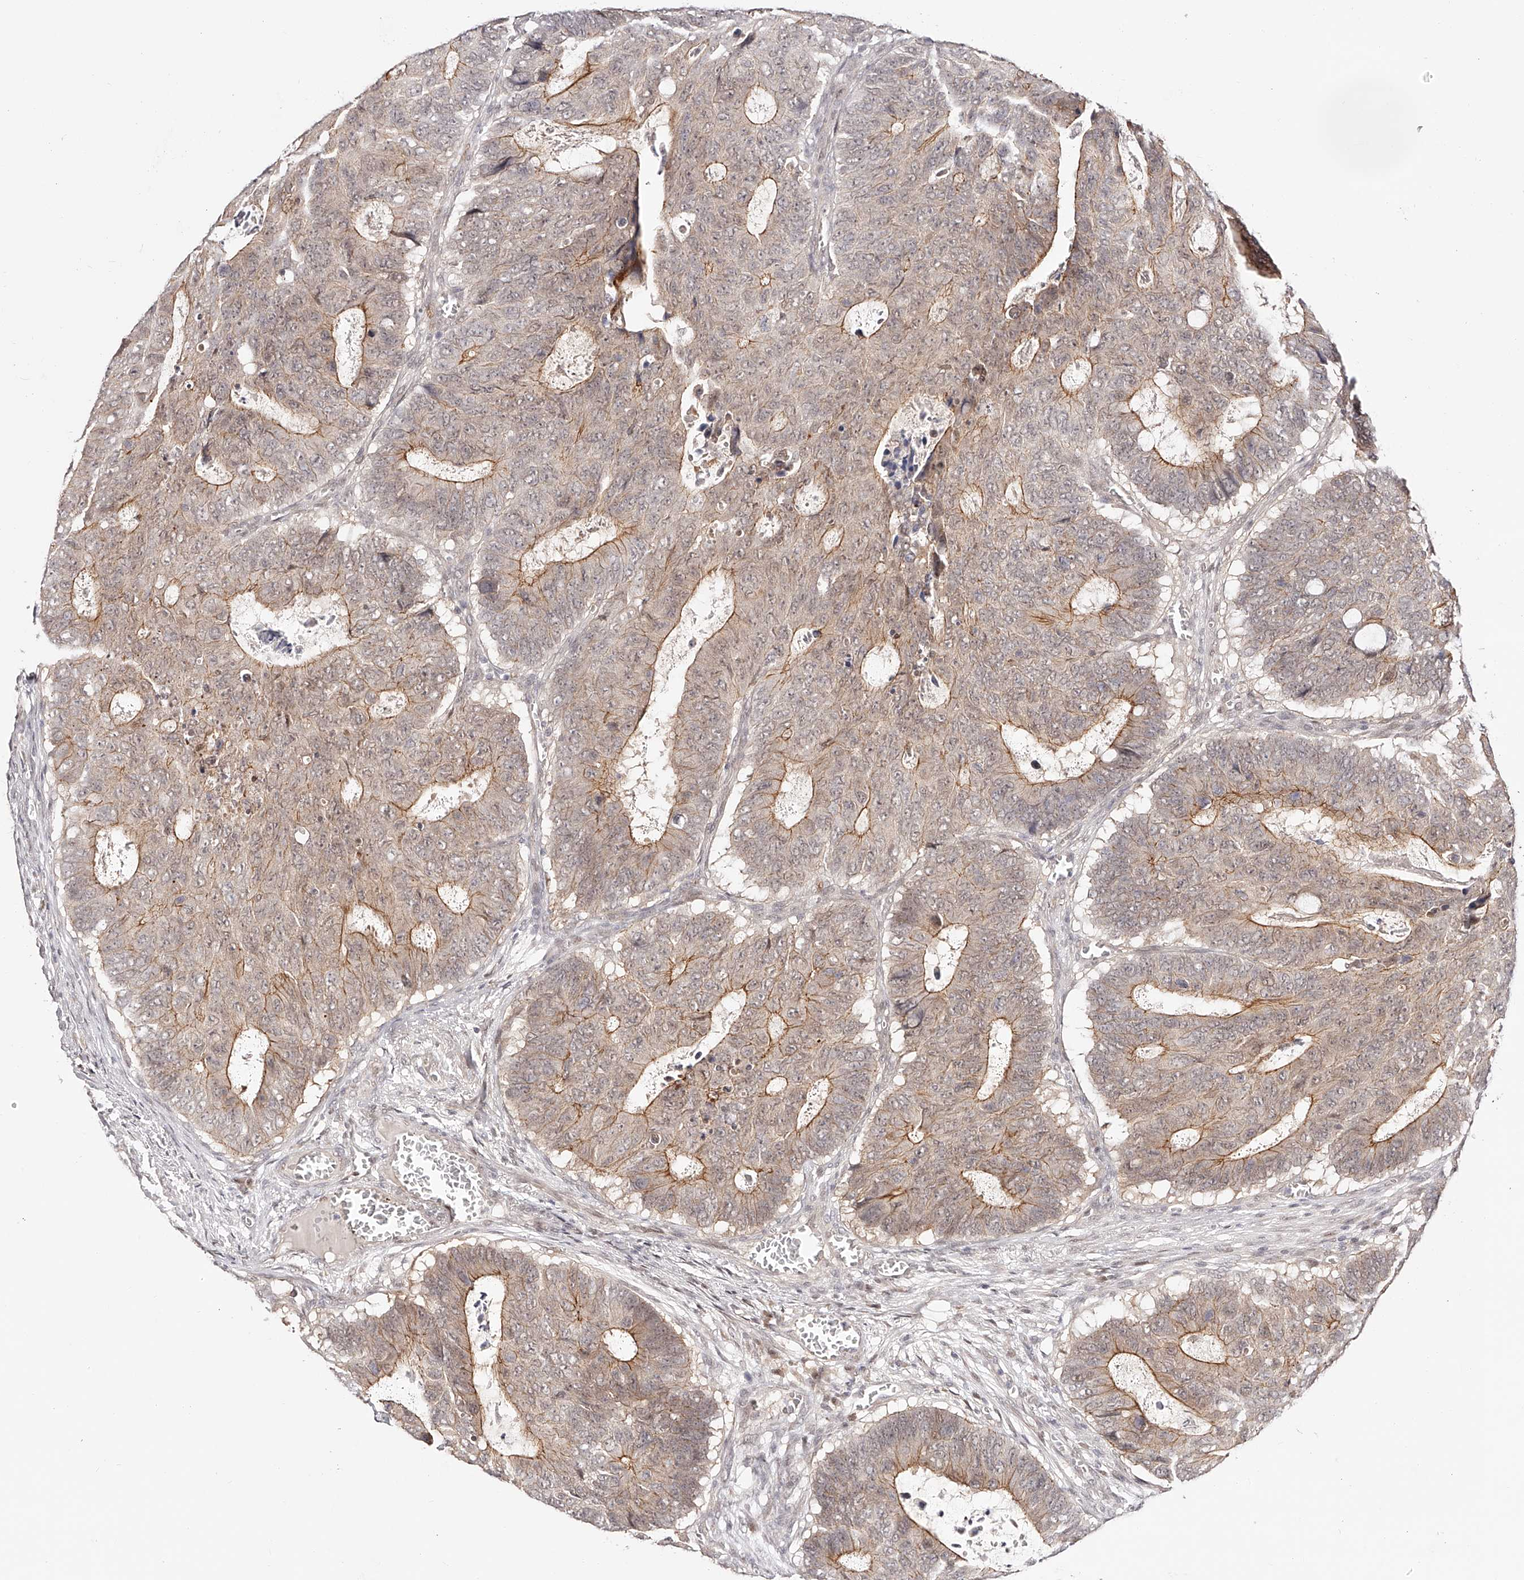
{"staining": {"intensity": "moderate", "quantity": "<25%", "location": "cytoplasmic/membranous"}, "tissue": "colorectal cancer", "cell_type": "Tumor cells", "image_type": "cancer", "snomed": [{"axis": "morphology", "description": "Adenocarcinoma, NOS"}, {"axis": "topography", "description": "Colon"}], "caption": "IHC histopathology image of colorectal cancer stained for a protein (brown), which exhibits low levels of moderate cytoplasmic/membranous staining in approximately <25% of tumor cells.", "gene": "USF3", "patient": {"sex": "male", "age": 87}}